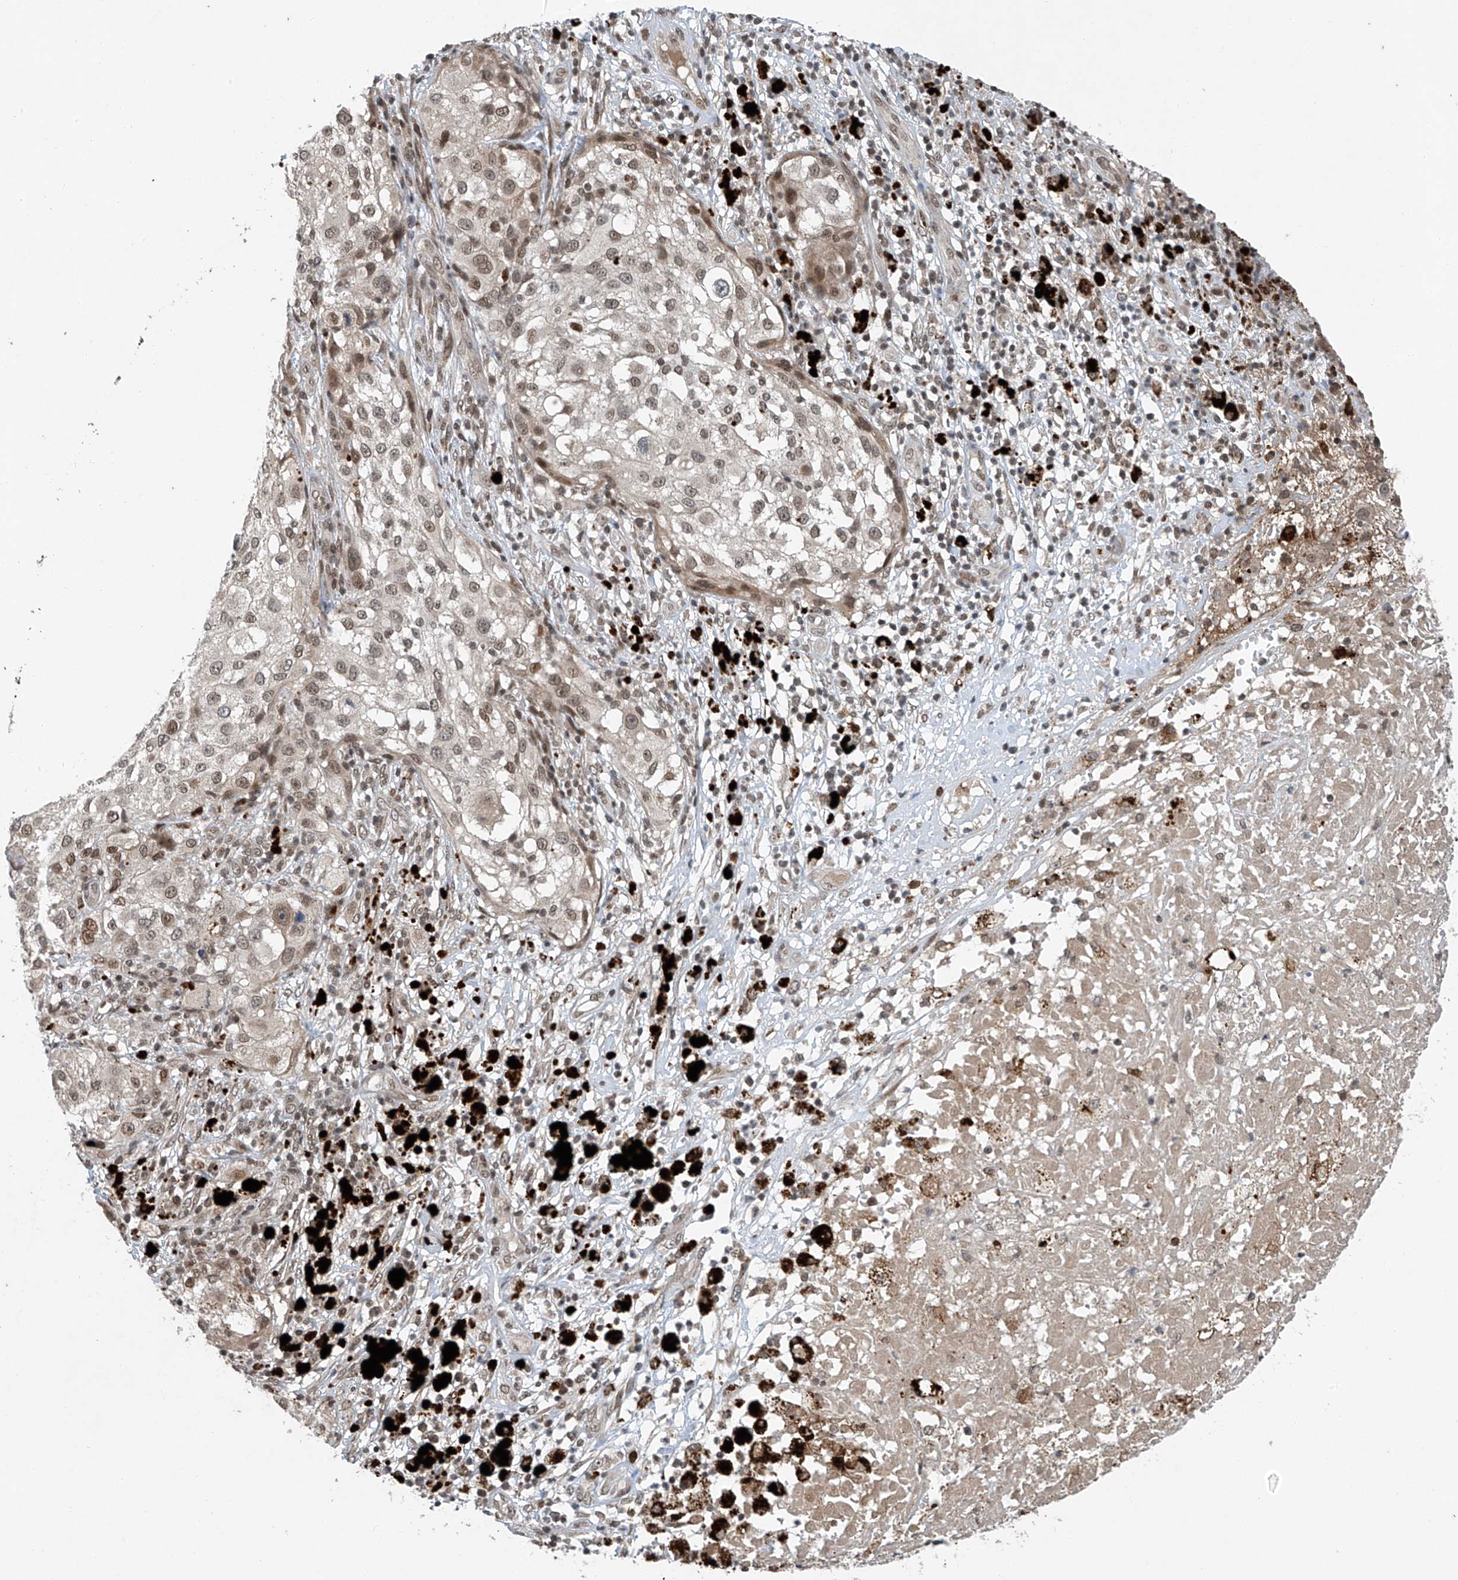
{"staining": {"intensity": "weak", "quantity": ">75%", "location": "nuclear"}, "tissue": "melanoma", "cell_type": "Tumor cells", "image_type": "cancer", "snomed": [{"axis": "morphology", "description": "Necrosis, NOS"}, {"axis": "morphology", "description": "Malignant melanoma, NOS"}, {"axis": "topography", "description": "Skin"}], "caption": "There is low levels of weak nuclear expression in tumor cells of melanoma, as demonstrated by immunohistochemical staining (brown color).", "gene": "TAF8", "patient": {"sex": "female", "age": 87}}